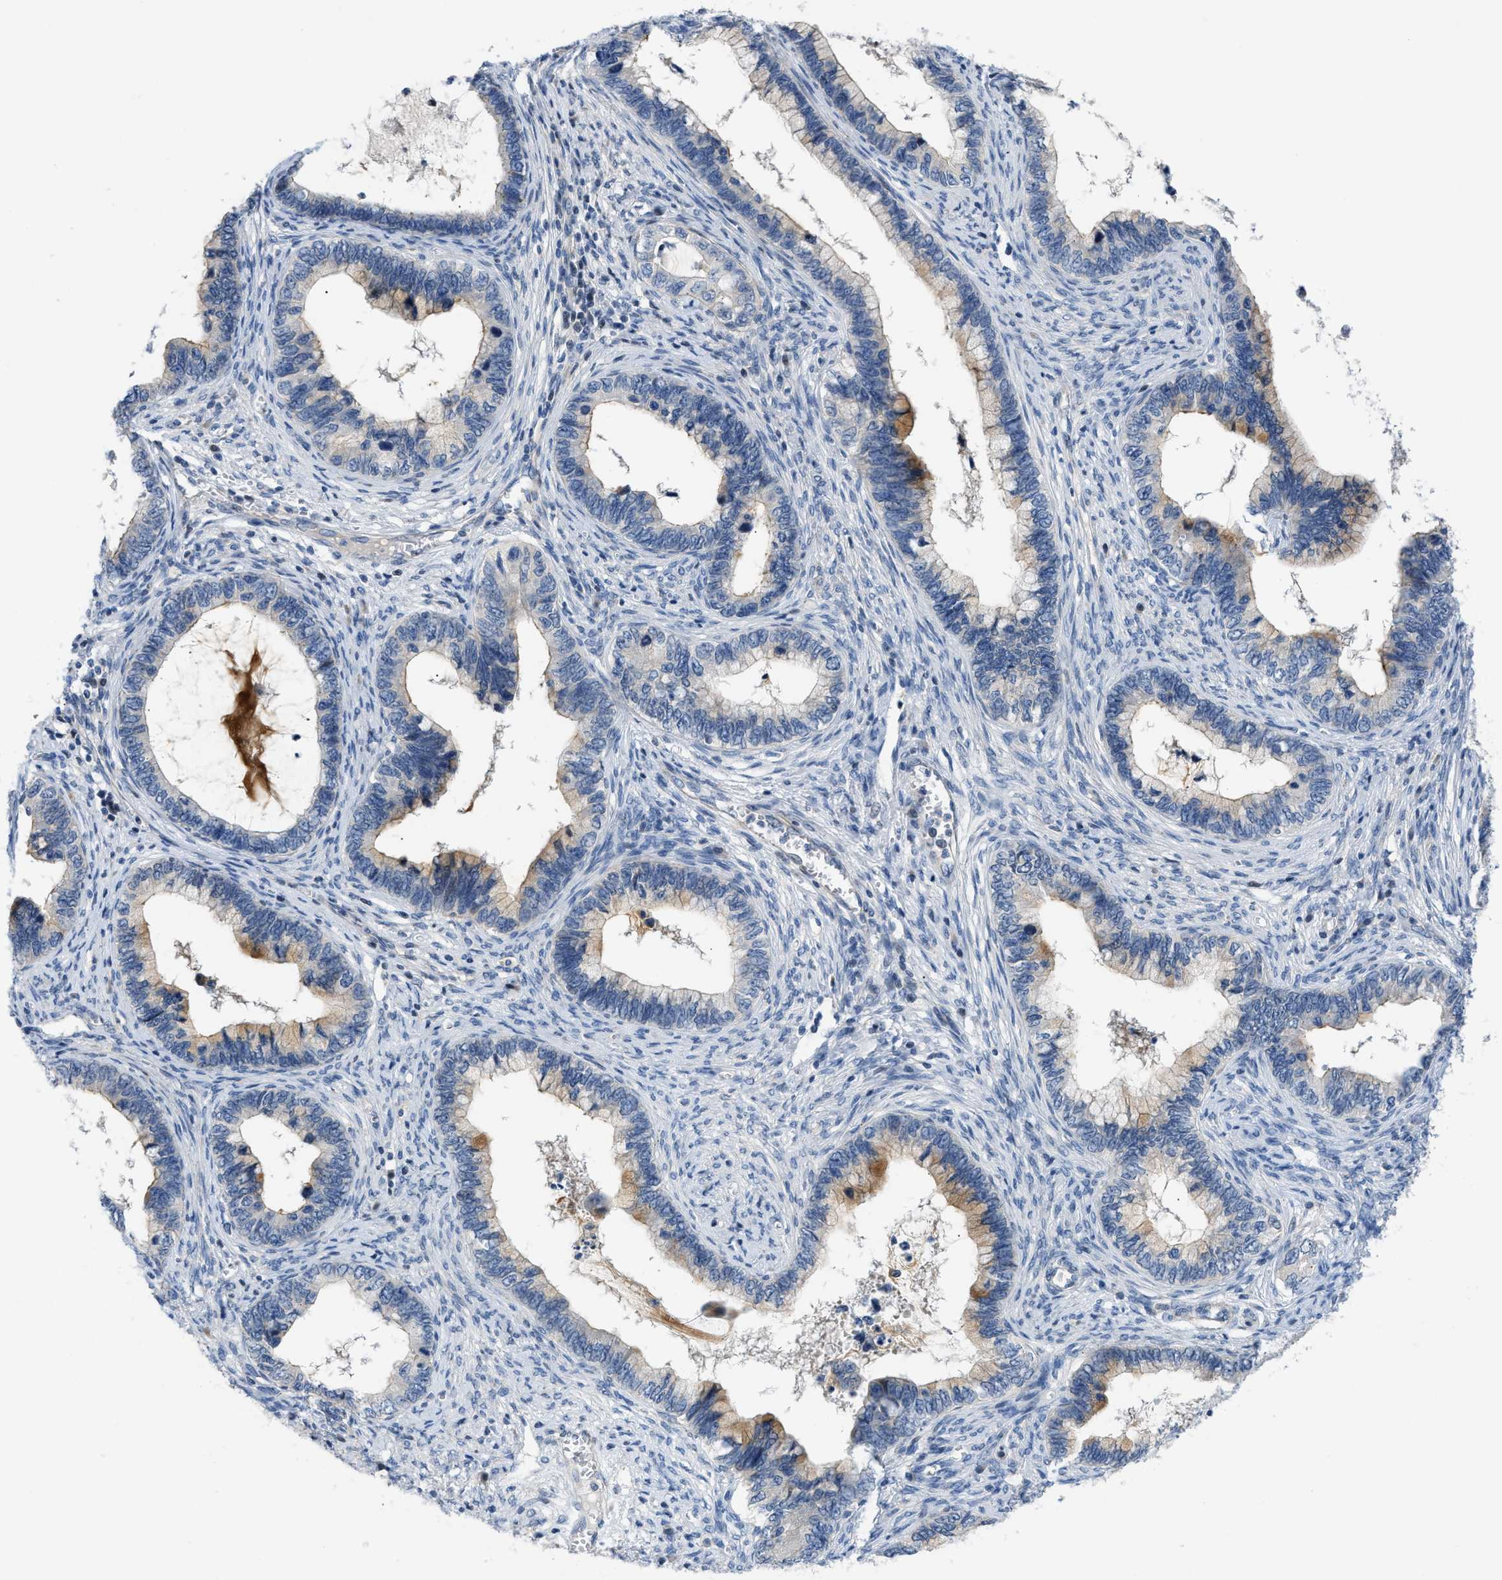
{"staining": {"intensity": "moderate", "quantity": "<25%", "location": "cytoplasmic/membranous"}, "tissue": "cervical cancer", "cell_type": "Tumor cells", "image_type": "cancer", "snomed": [{"axis": "morphology", "description": "Adenocarcinoma, NOS"}, {"axis": "topography", "description": "Cervix"}], "caption": "The micrograph demonstrates immunohistochemical staining of cervical adenocarcinoma. There is moderate cytoplasmic/membranous staining is appreciated in about <25% of tumor cells. The staining was performed using DAB, with brown indicating positive protein expression. Nuclei are stained blue with hematoxylin.", "gene": "FDCSP", "patient": {"sex": "female", "age": 44}}